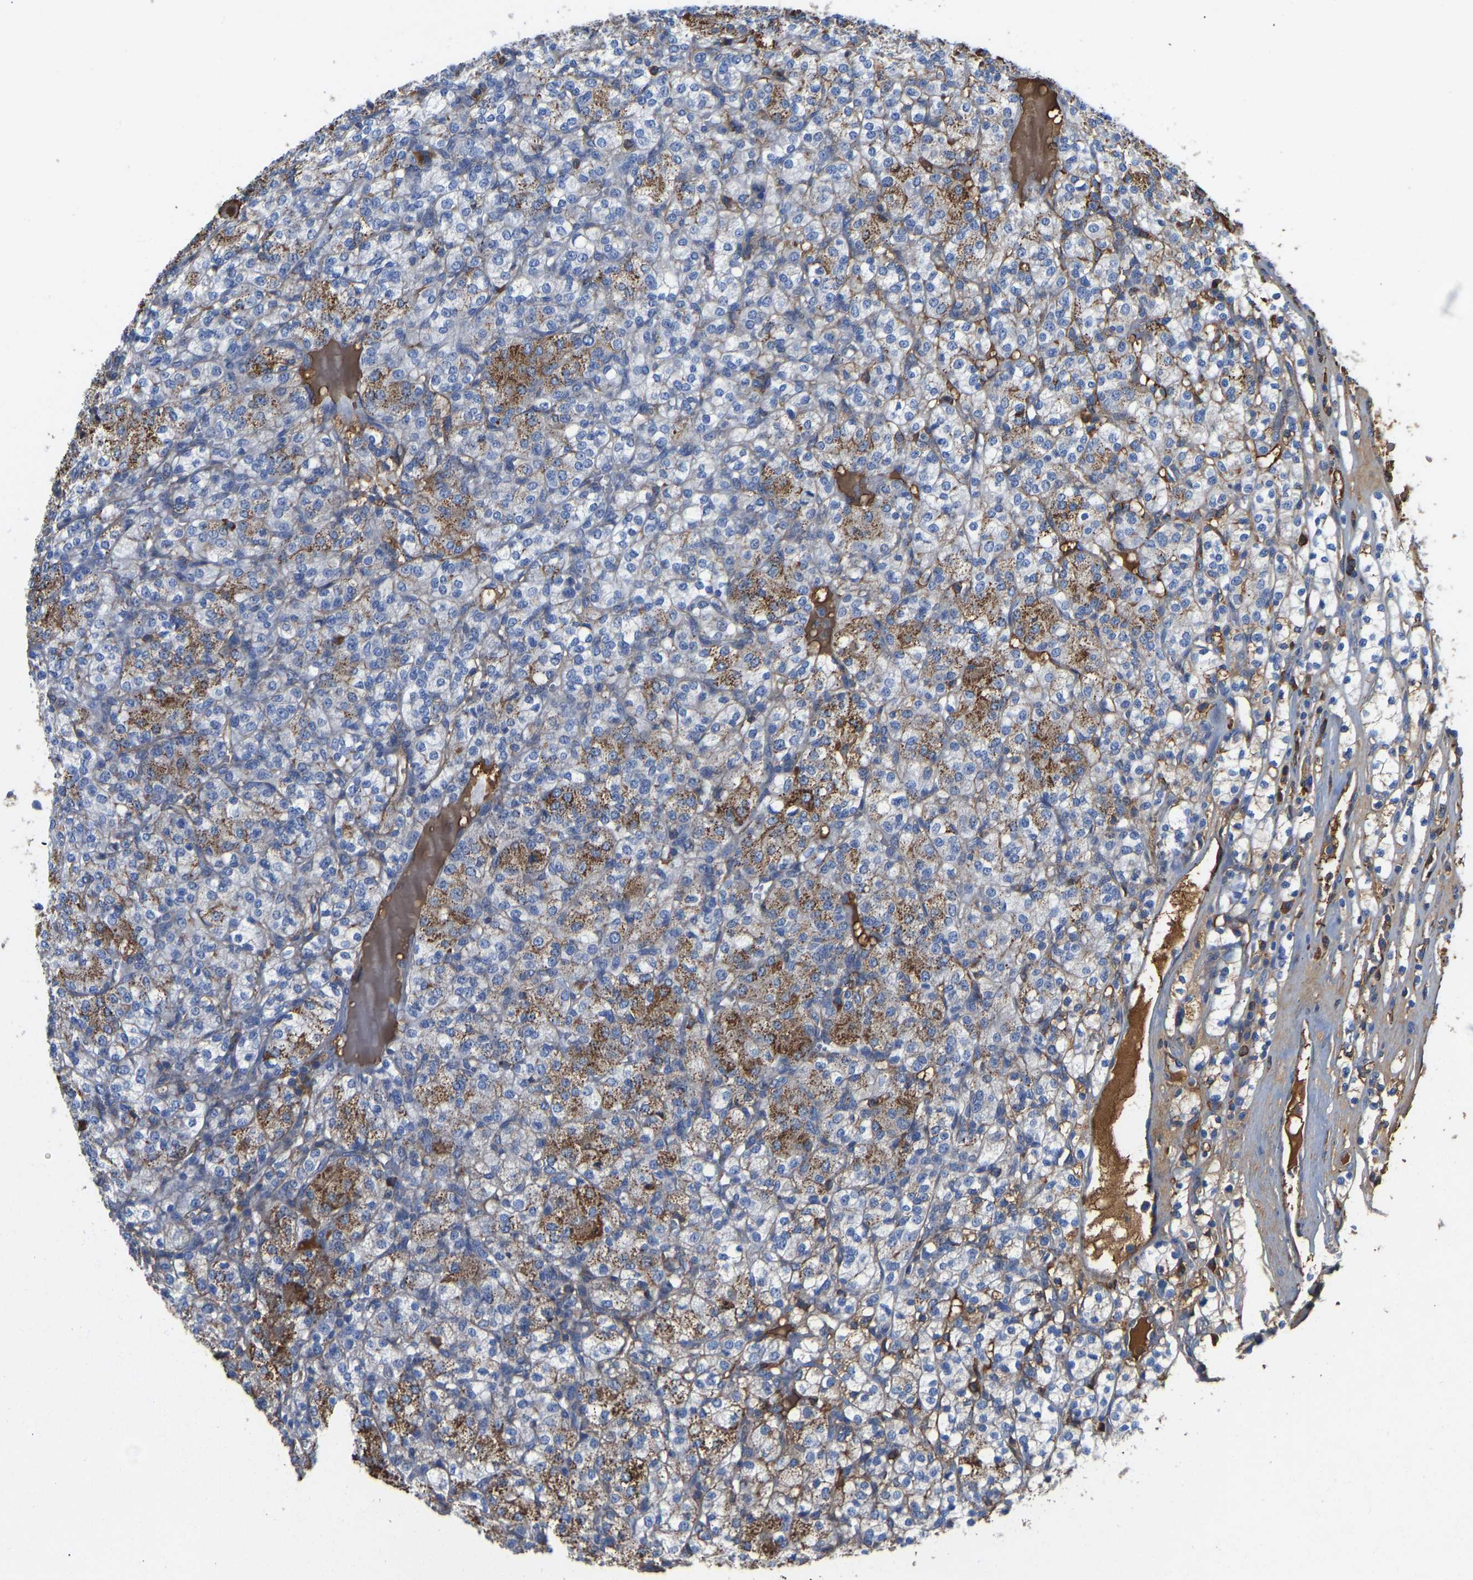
{"staining": {"intensity": "moderate", "quantity": "25%-75%", "location": "cytoplasmic/membranous"}, "tissue": "renal cancer", "cell_type": "Tumor cells", "image_type": "cancer", "snomed": [{"axis": "morphology", "description": "Adenocarcinoma, NOS"}, {"axis": "topography", "description": "Kidney"}], "caption": "The immunohistochemical stain shows moderate cytoplasmic/membranous expression in tumor cells of renal cancer tissue.", "gene": "HSPG2", "patient": {"sex": "male", "age": 77}}